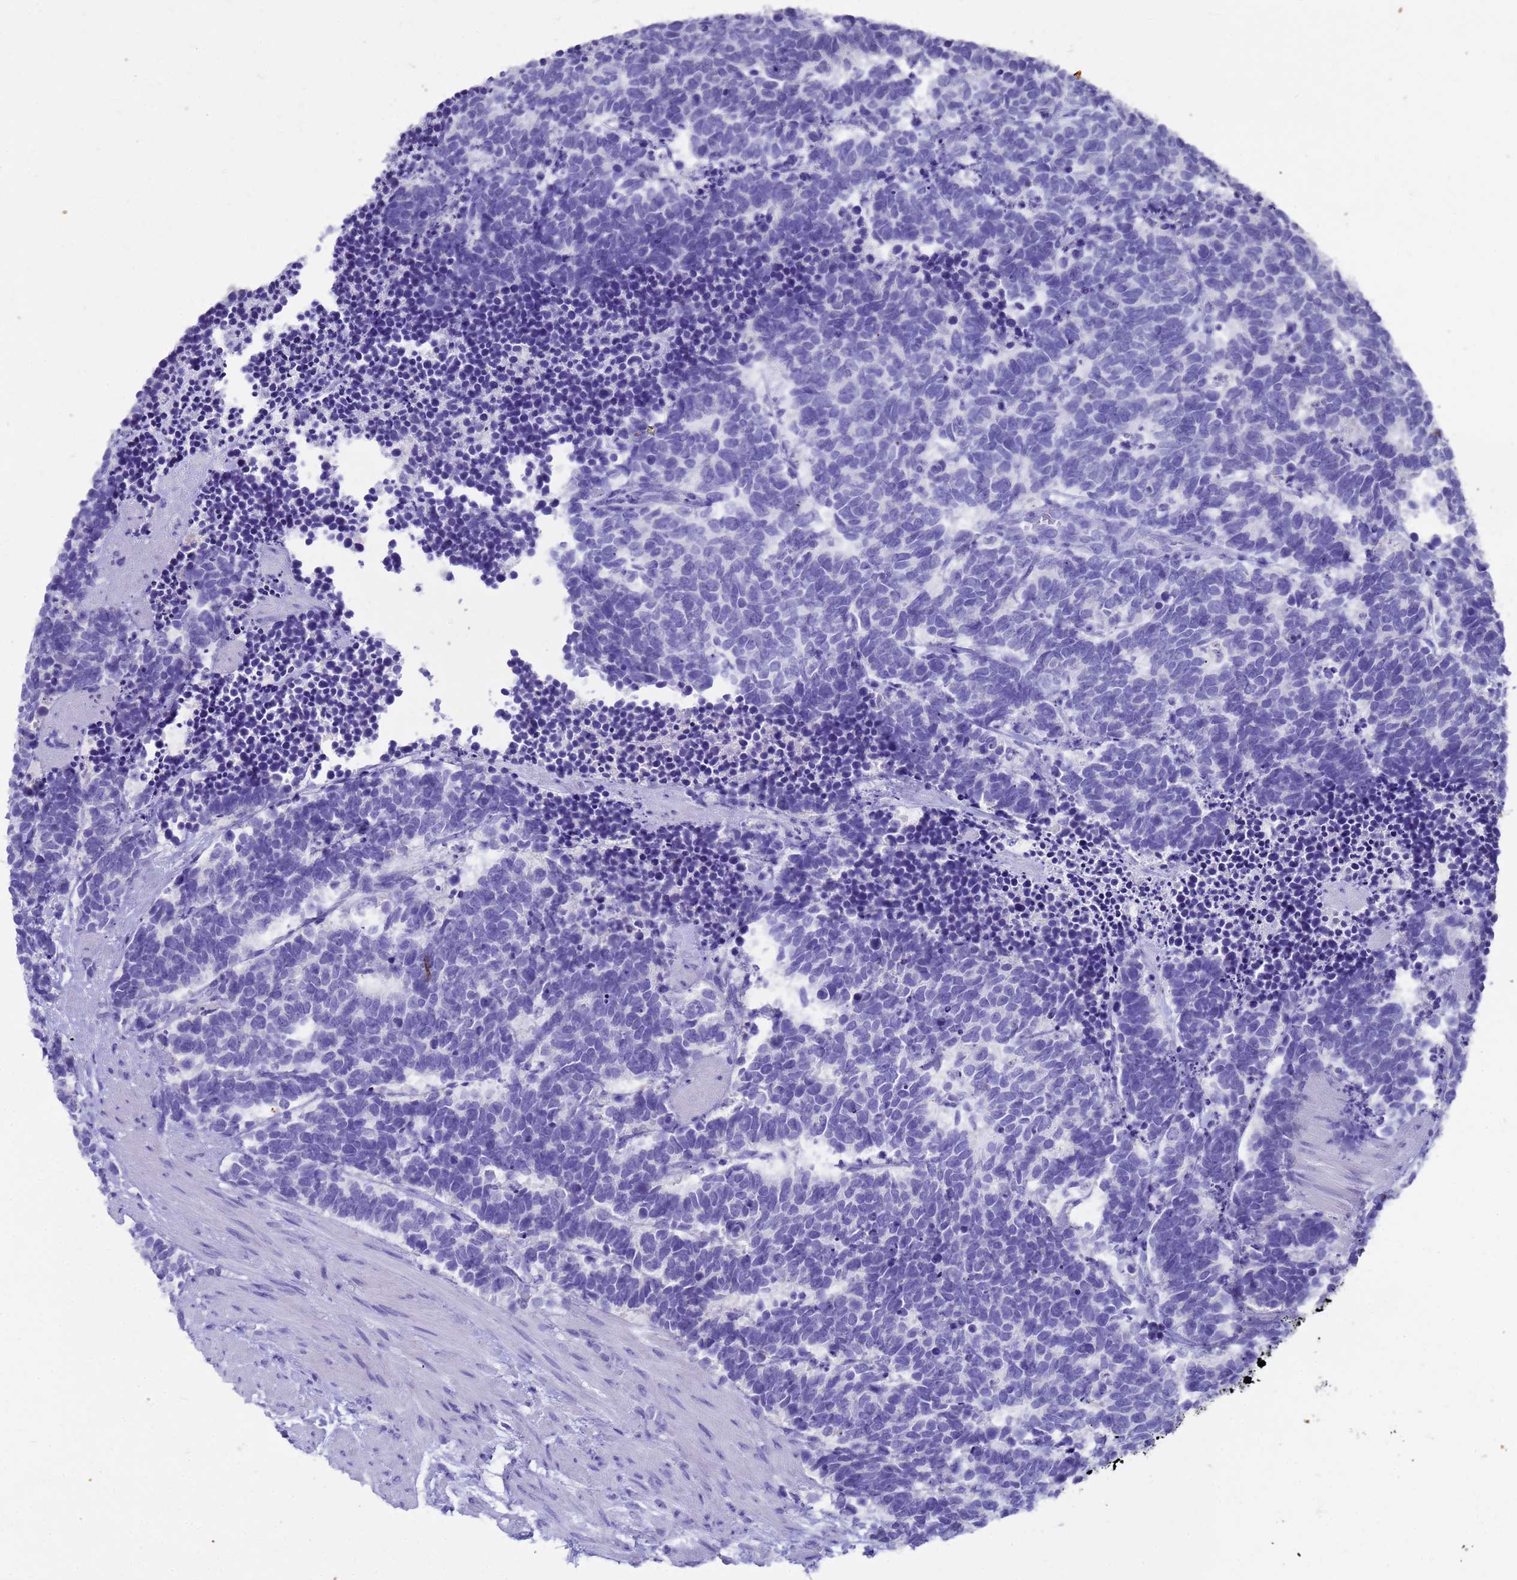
{"staining": {"intensity": "negative", "quantity": "none", "location": "none"}, "tissue": "carcinoid", "cell_type": "Tumor cells", "image_type": "cancer", "snomed": [{"axis": "morphology", "description": "Carcinoma, NOS"}, {"axis": "morphology", "description": "Carcinoid, malignant, NOS"}, {"axis": "topography", "description": "Prostate"}], "caption": "Immunohistochemical staining of human carcinoid shows no significant staining in tumor cells.", "gene": "MS4A13", "patient": {"sex": "male", "age": 57}}